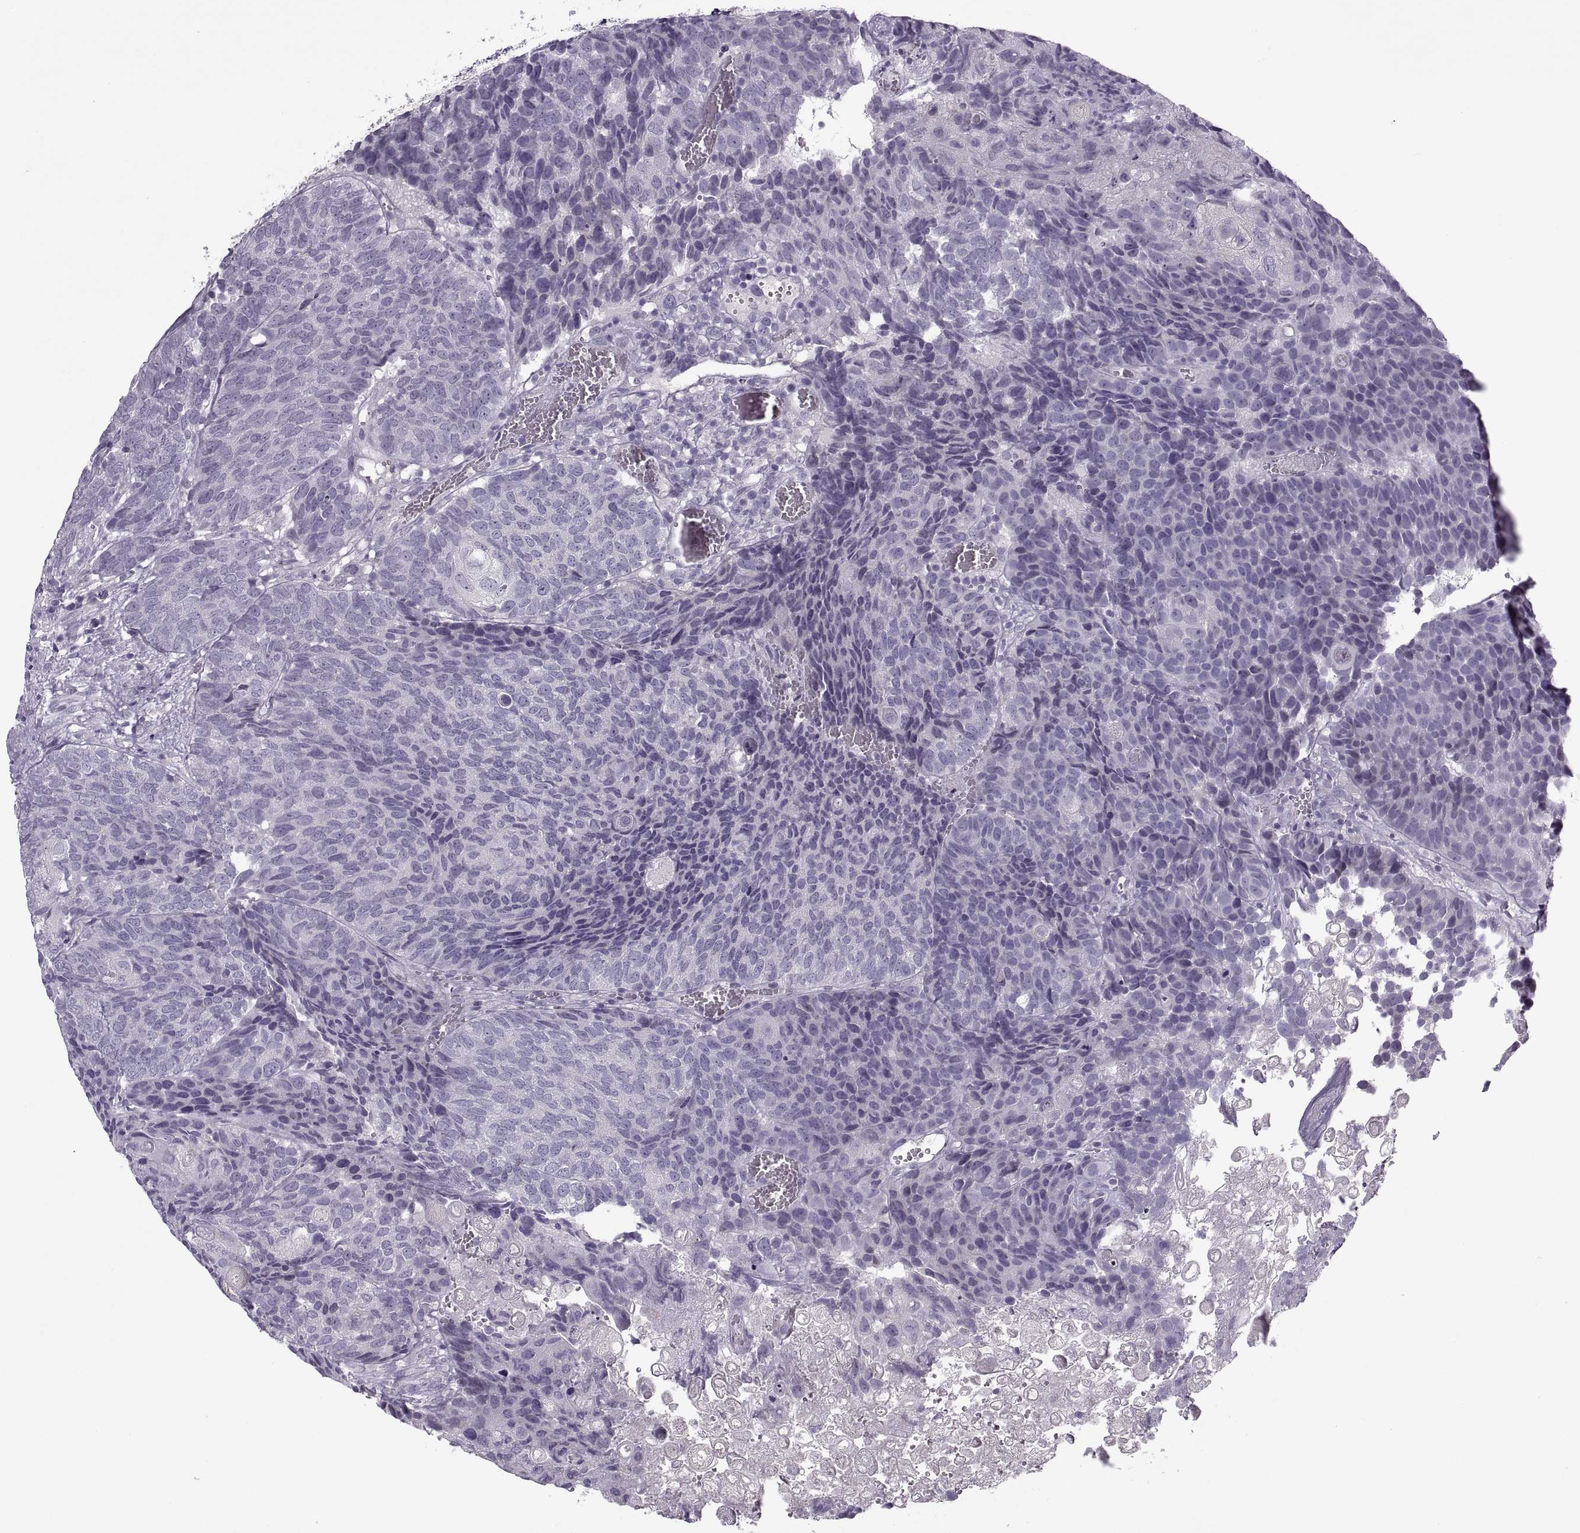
{"staining": {"intensity": "negative", "quantity": "none", "location": "none"}, "tissue": "urothelial cancer", "cell_type": "Tumor cells", "image_type": "cancer", "snomed": [{"axis": "morphology", "description": "Urothelial carcinoma, Low grade"}, {"axis": "topography", "description": "Urinary bladder"}], "caption": "This is an immunohistochemistry micrograph of human urothelial cancer. There is no staining in tumor cells.", "gene": "RSPH6A", "patient": {"sex": "female", "age": 62}}